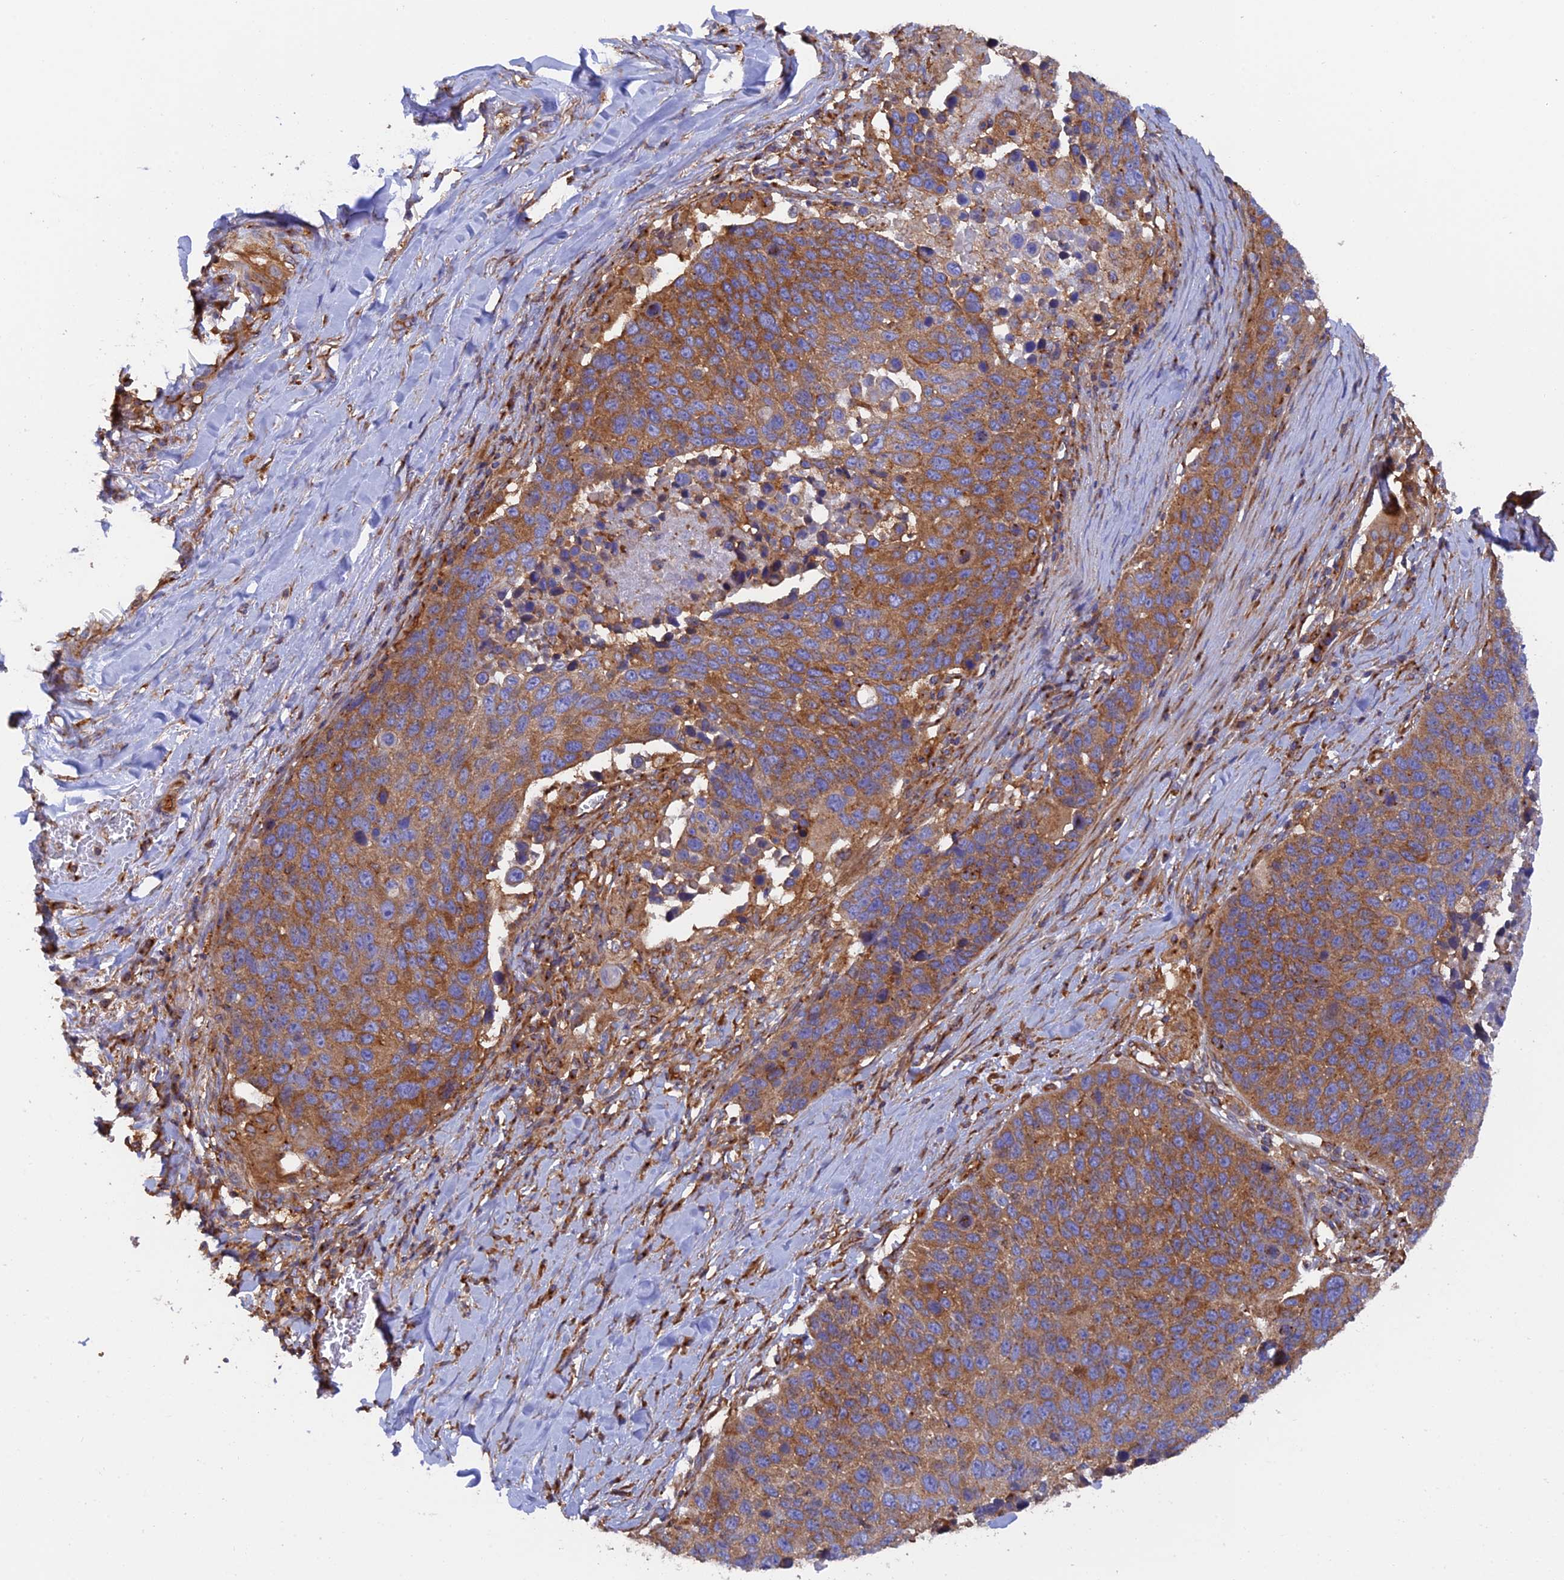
{"staining": {"intensity": "strong", "quantity": ">75%", "location": "cytoplasmic/membranous"}, "tissue": "lung cancer", "cell_type": "Tumor cells", "image_type": "cancer", "snomed": [{"axis": "morphology", "description": "Normal tissue, NOS"}, {"axis": "morphology", "description": "Squamous cell carcinoma, NOS"}, {"axis": "topography", "description": "Lymph node"}, {"axis": "topography", "description": "Lung"}], "caption": "Immunohistochemical staining of lung cancer demonstrates high levels of strong cytoplasmic/membranous protein positivity in about >75% of tumor cells.", "gene": "DCTN2", "patient": {"sex": "male", "age": 66}}